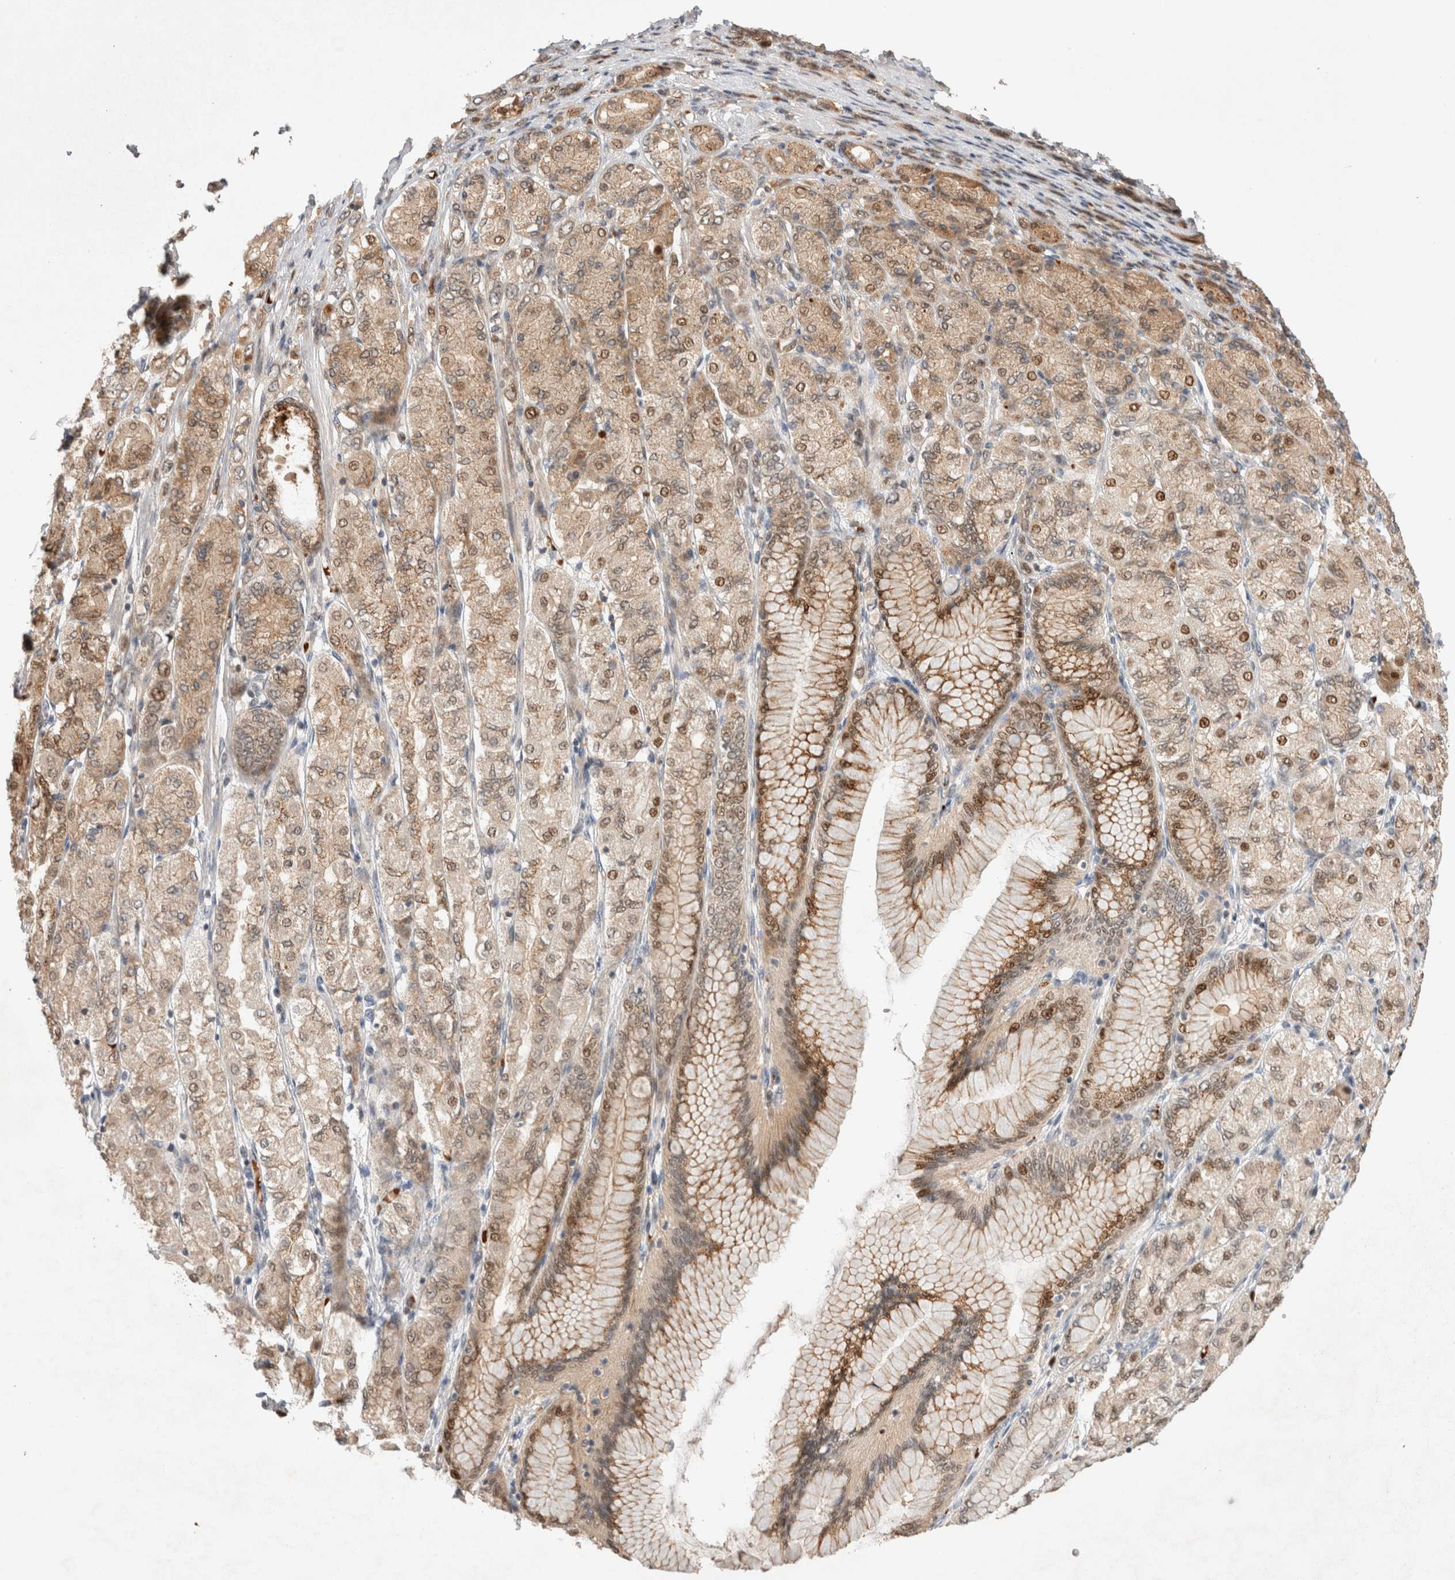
{"staining": {"intensity": "moderate", "quantity": "25%-75%", "location": "cytoplasmic/membranous,nuclear"}, "tissue": "stomach cancer", "cell_type": "Tumor cells", "image_type": "cancer", "snomed": [{"axis": "morphology", "description": "Adenocarcinoma, NOS"}, {"axis": "topography", "description": "Stomach"}], "caption": "Immunohistochemistry photomicrograph of stomach cancer stained for a protein (brown), which demonstrates medium levels of moderate cytoplasmic/membranous and nuclear staining in about 25%-75% of tumor cells.", "gene": "OTUD6B", "patient": {"sex": "female", "age": 65}}